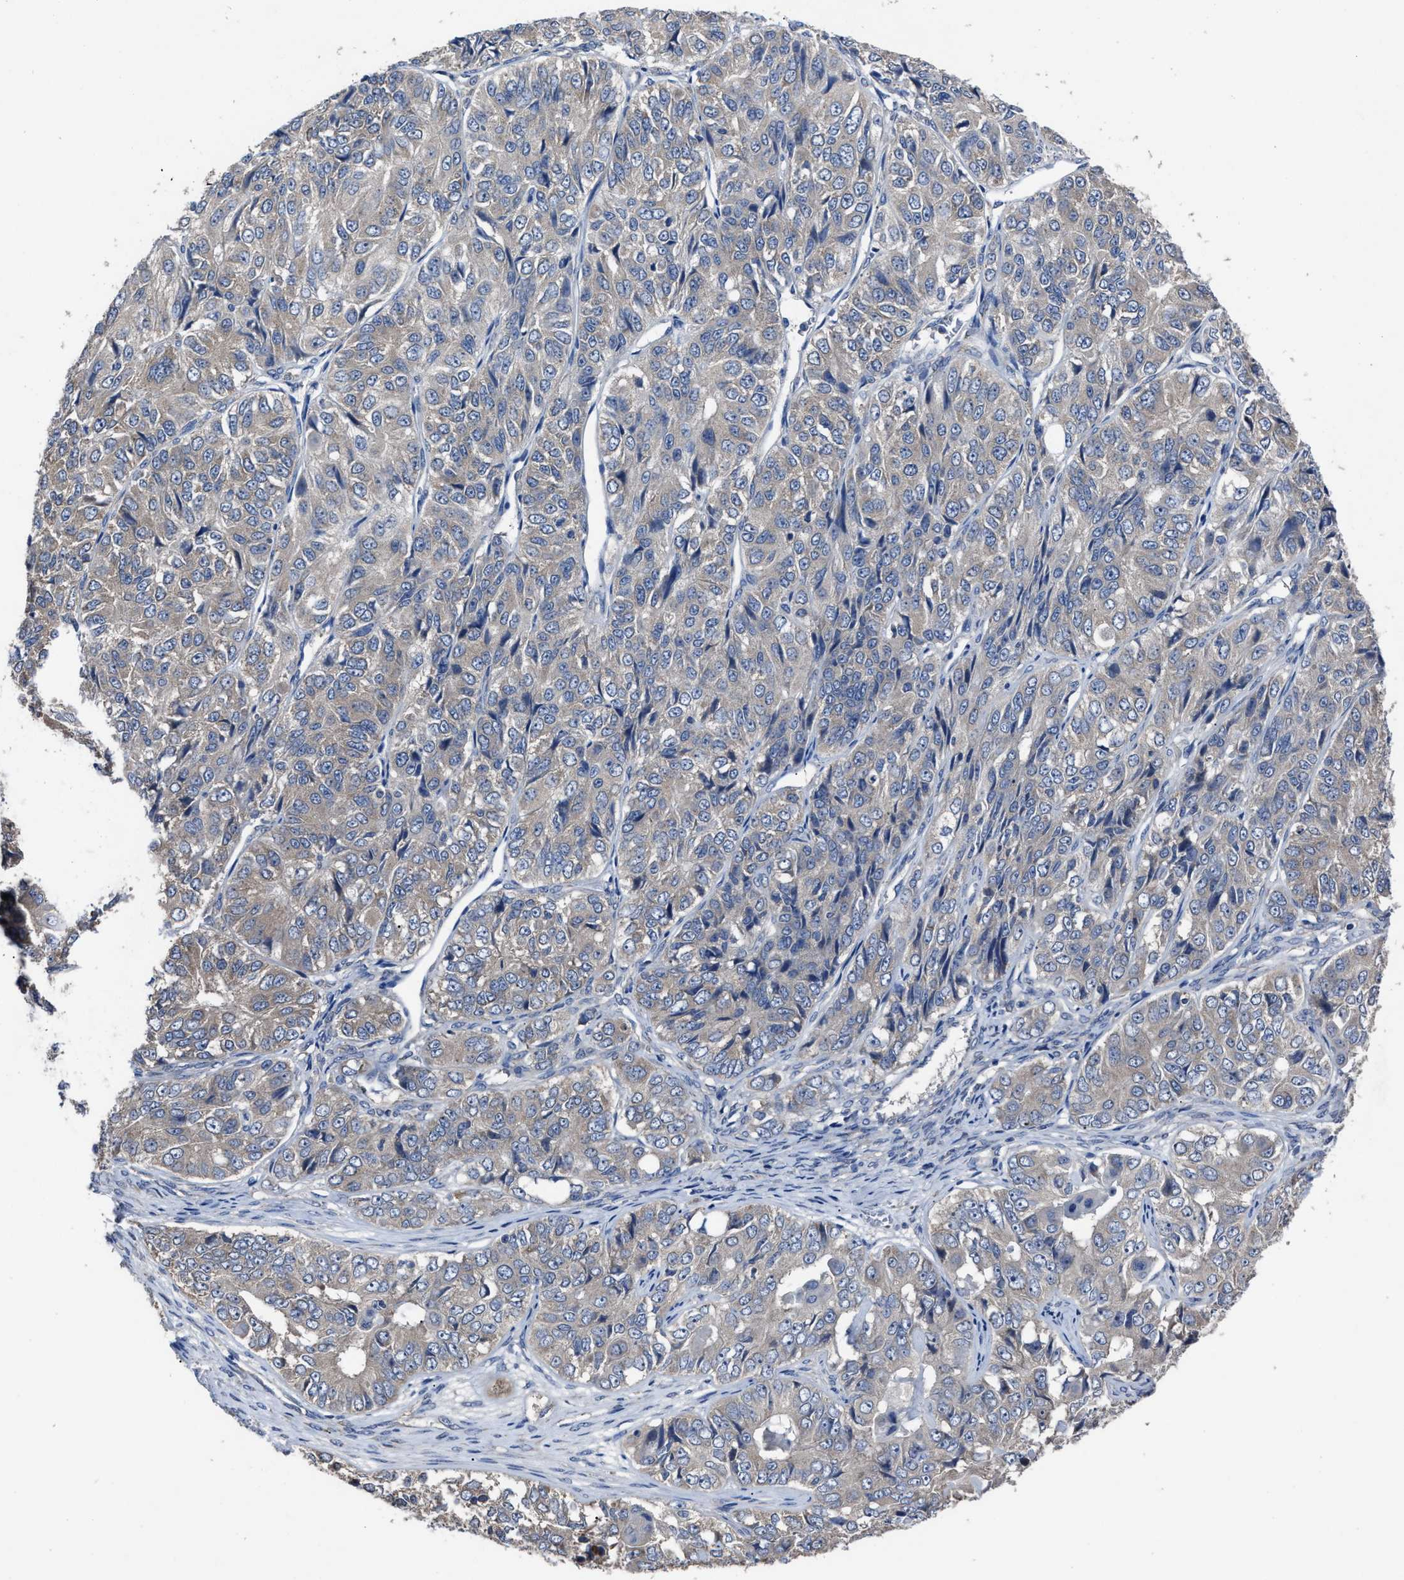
{"staining": {"intensity": "weak", "quantity": "<25%", "location": "cytoplasmic/membranous"}, "tissue": "ovarian cancer", "cell_type": "Tumor cells", "image_type": "cancer", "snomed": [{"axis": "morphology", "description": "Carcinoma, endometroid"}, {"axis": "topography", "description": "Ovary"}], "caption": "Tumor cells are negative for protein expression in human ovarian cancer (endometroid carcinoma).", "gene": "UPF1", "patient": {"sex": "female", "age": 51}}